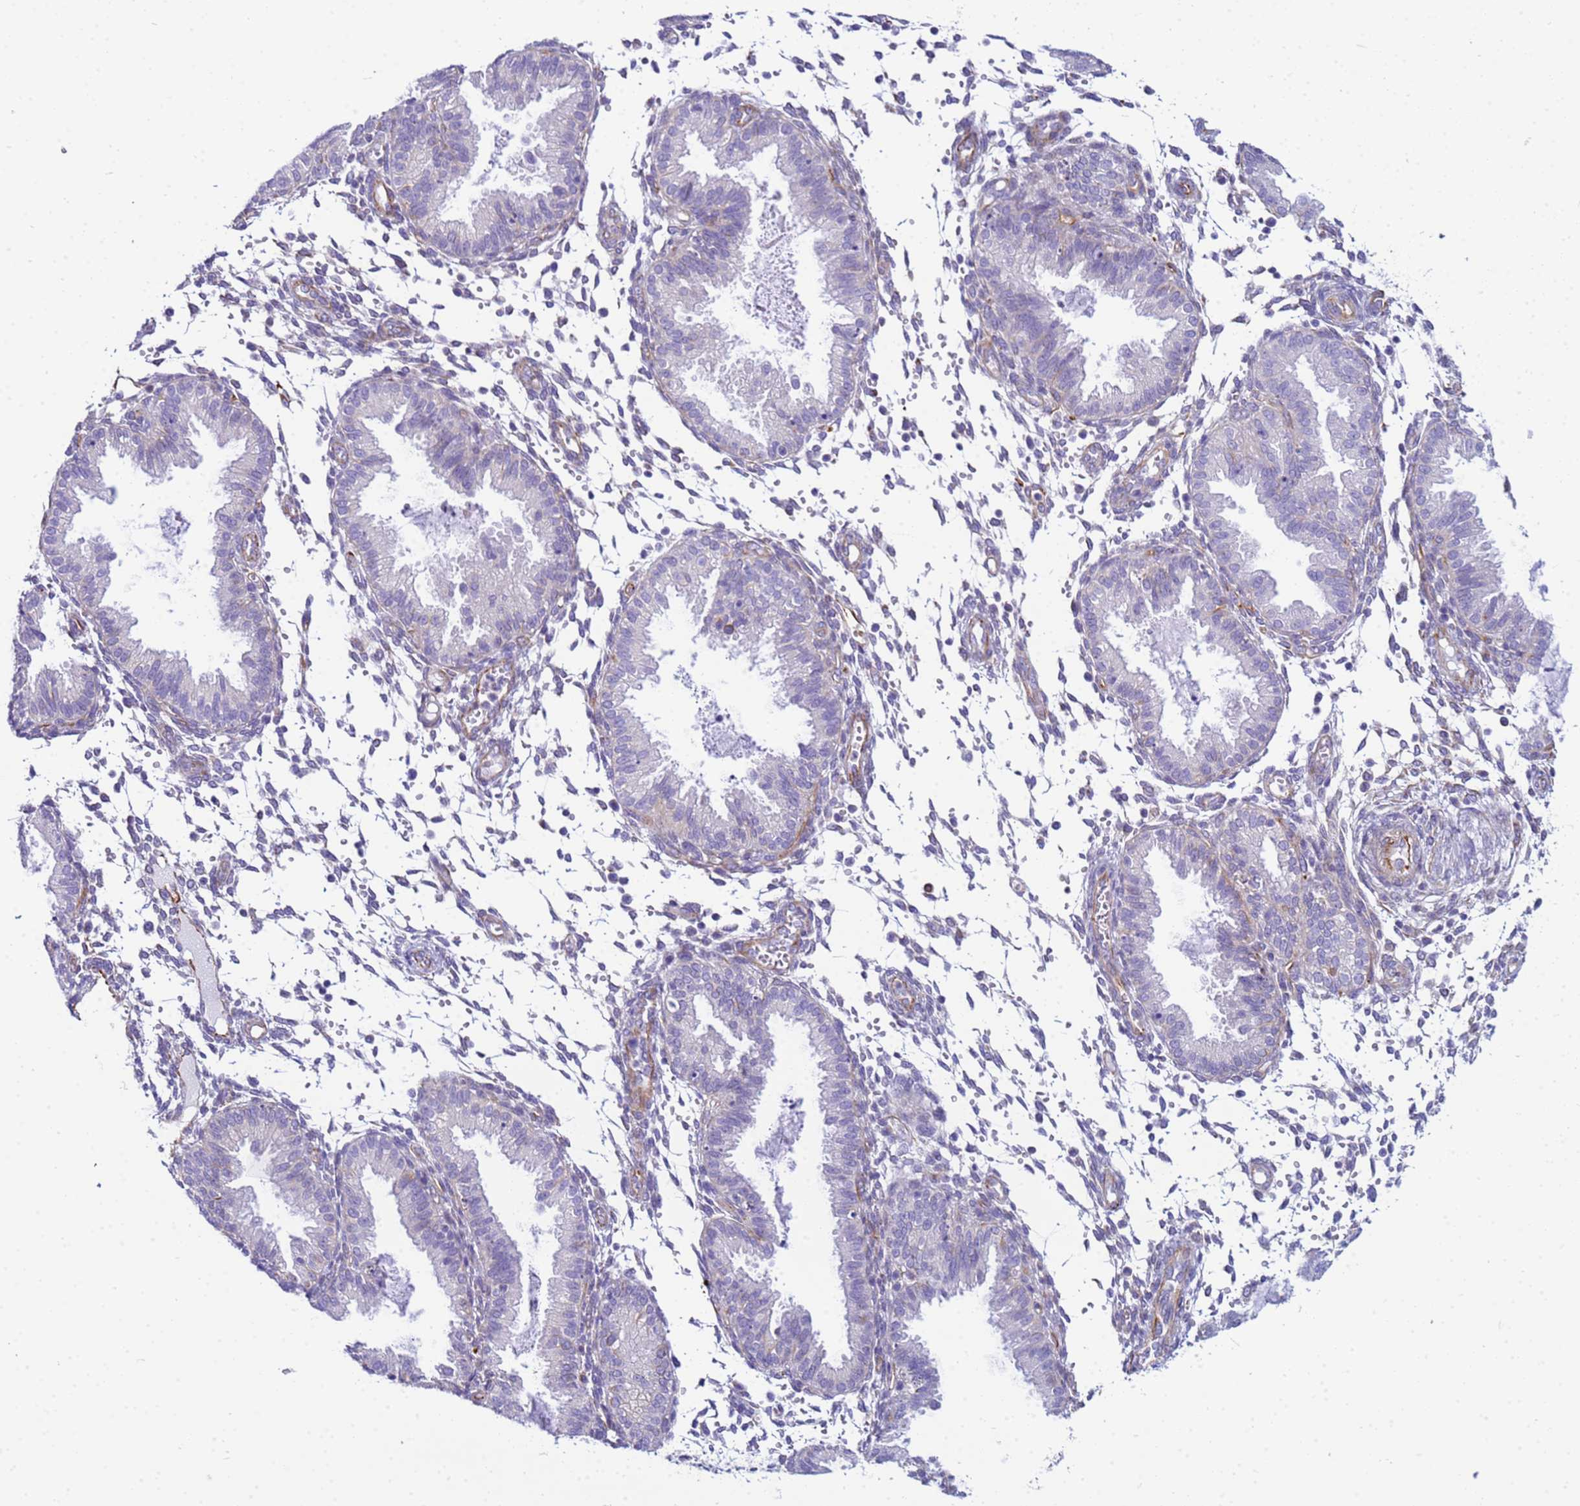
{"staining": {"intensity": "negative", "quantity": "none", "location": "none"}, "tissue": "endometrium", "cell_type": "Cells in endometrial stroma", "image_type": "normal", "snomed": [{"axis": "morphology", "description": "Normal tissue, NOS"}, {"axis": "topography", "description": "Endometrium"}], "caption": "Immunohistochemical staining of benign endometrium demonstrates no significant expression in cells in endometrial stroma. Brightfield microscopy of immunohistochemistry stained with DAB (3,3'-diaminobenzidine) (brown) and hematoxylin (blue), captured at high magnification.", "gene": "UBXN2B", "patient": {"sex": "female", "age": 33}}